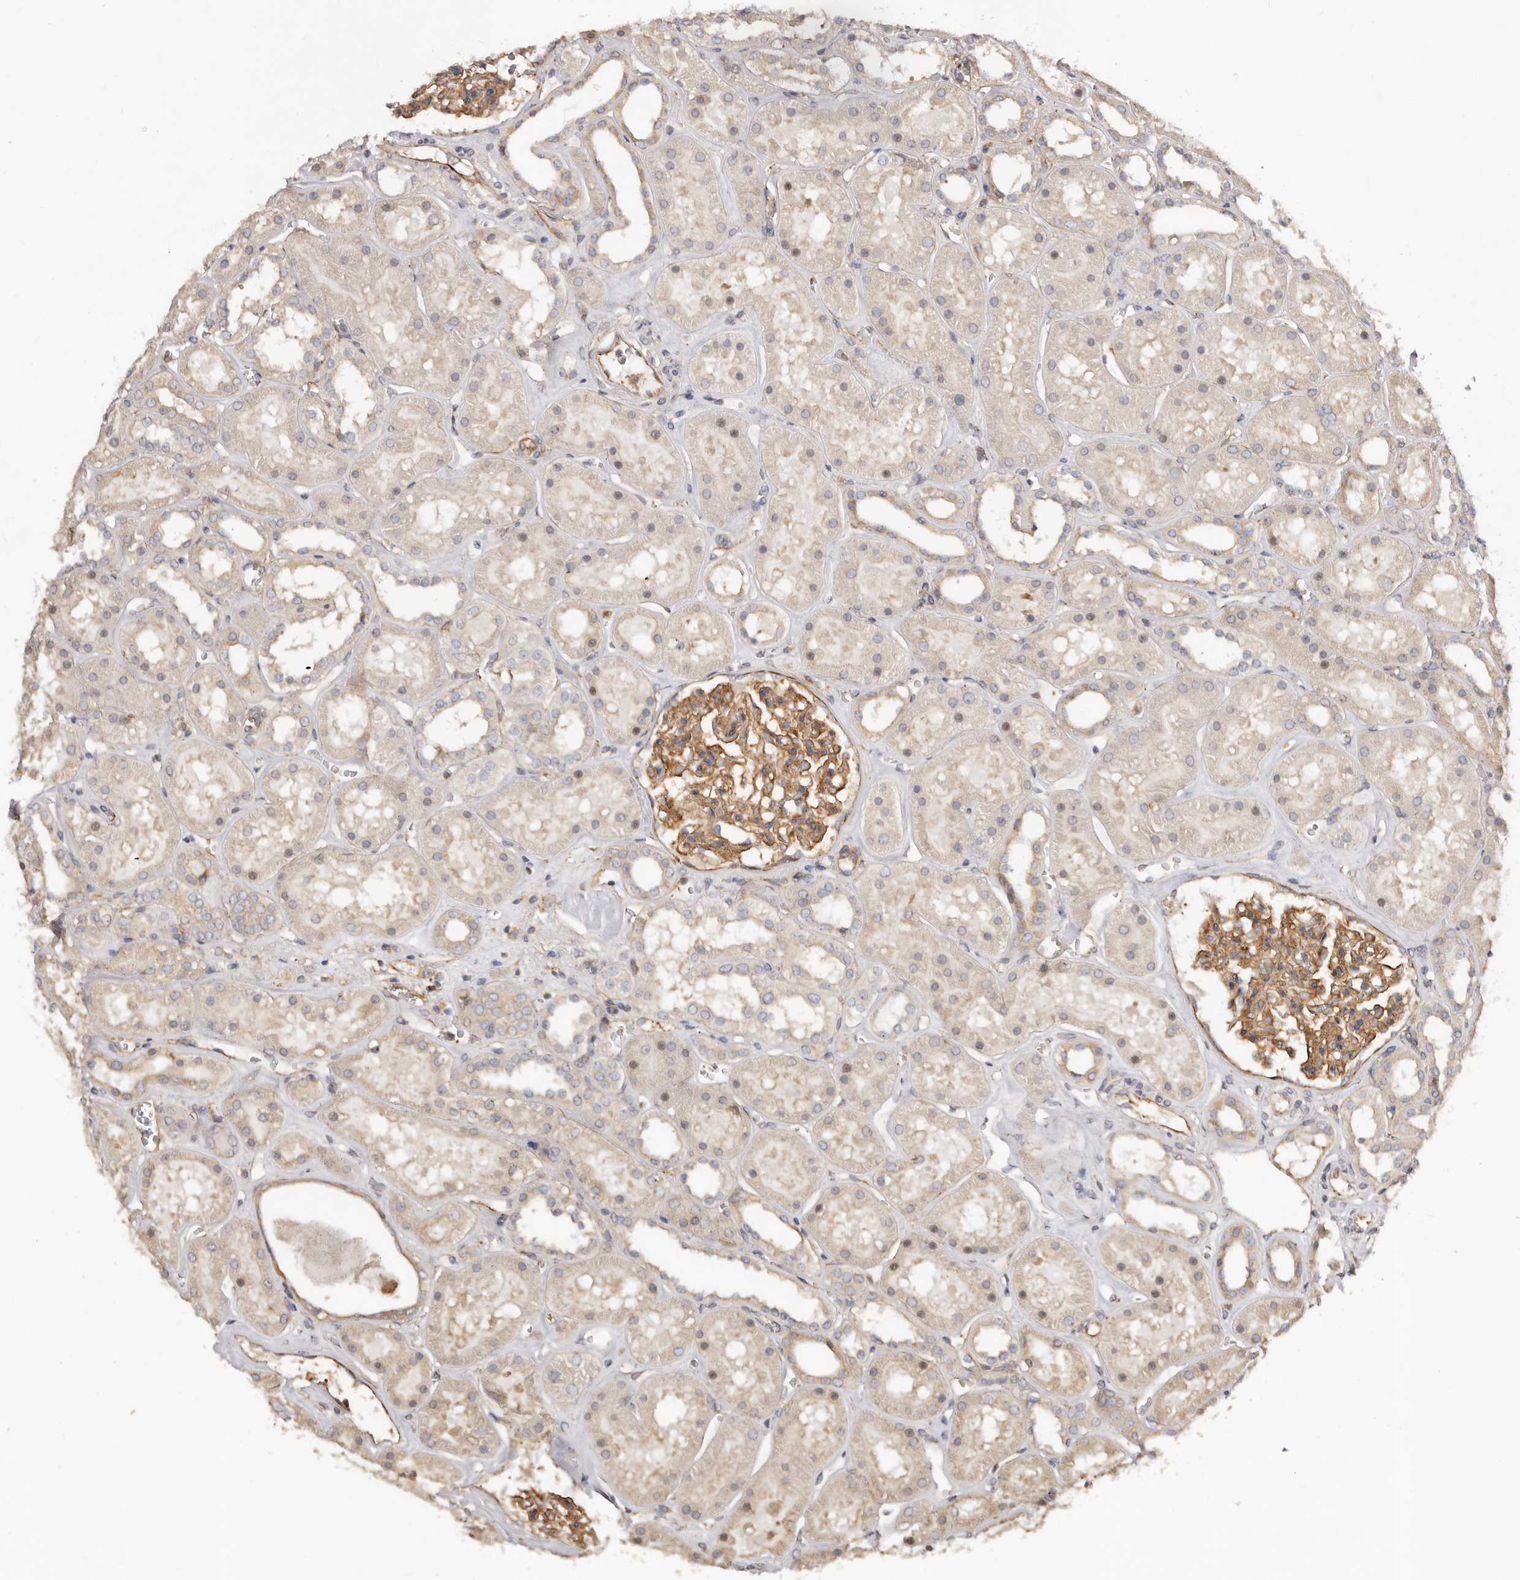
{"staining": {"intensity": "strong", "quantity": "25%-75%", "location": "cytoplasmic/membranous"}, "tissue": "kidney", "cell_type": "Cells in glomeruli", "image_type": "normal", "snomed": [{"axis": "morphology", "description": "Normal tissue, NOS"}, {"axis": "topography", "description": "Kidney"}], "caption": "Immunohistochemistry micrograph of unremarkable kidney stained for a protein (brown), which displays high levels of strong cytoplasmic/membranous staining in about 25%-75% of cells in glomeruli.", "gene": "RPS6", "patient": {"sex": "female", "age": 41}}